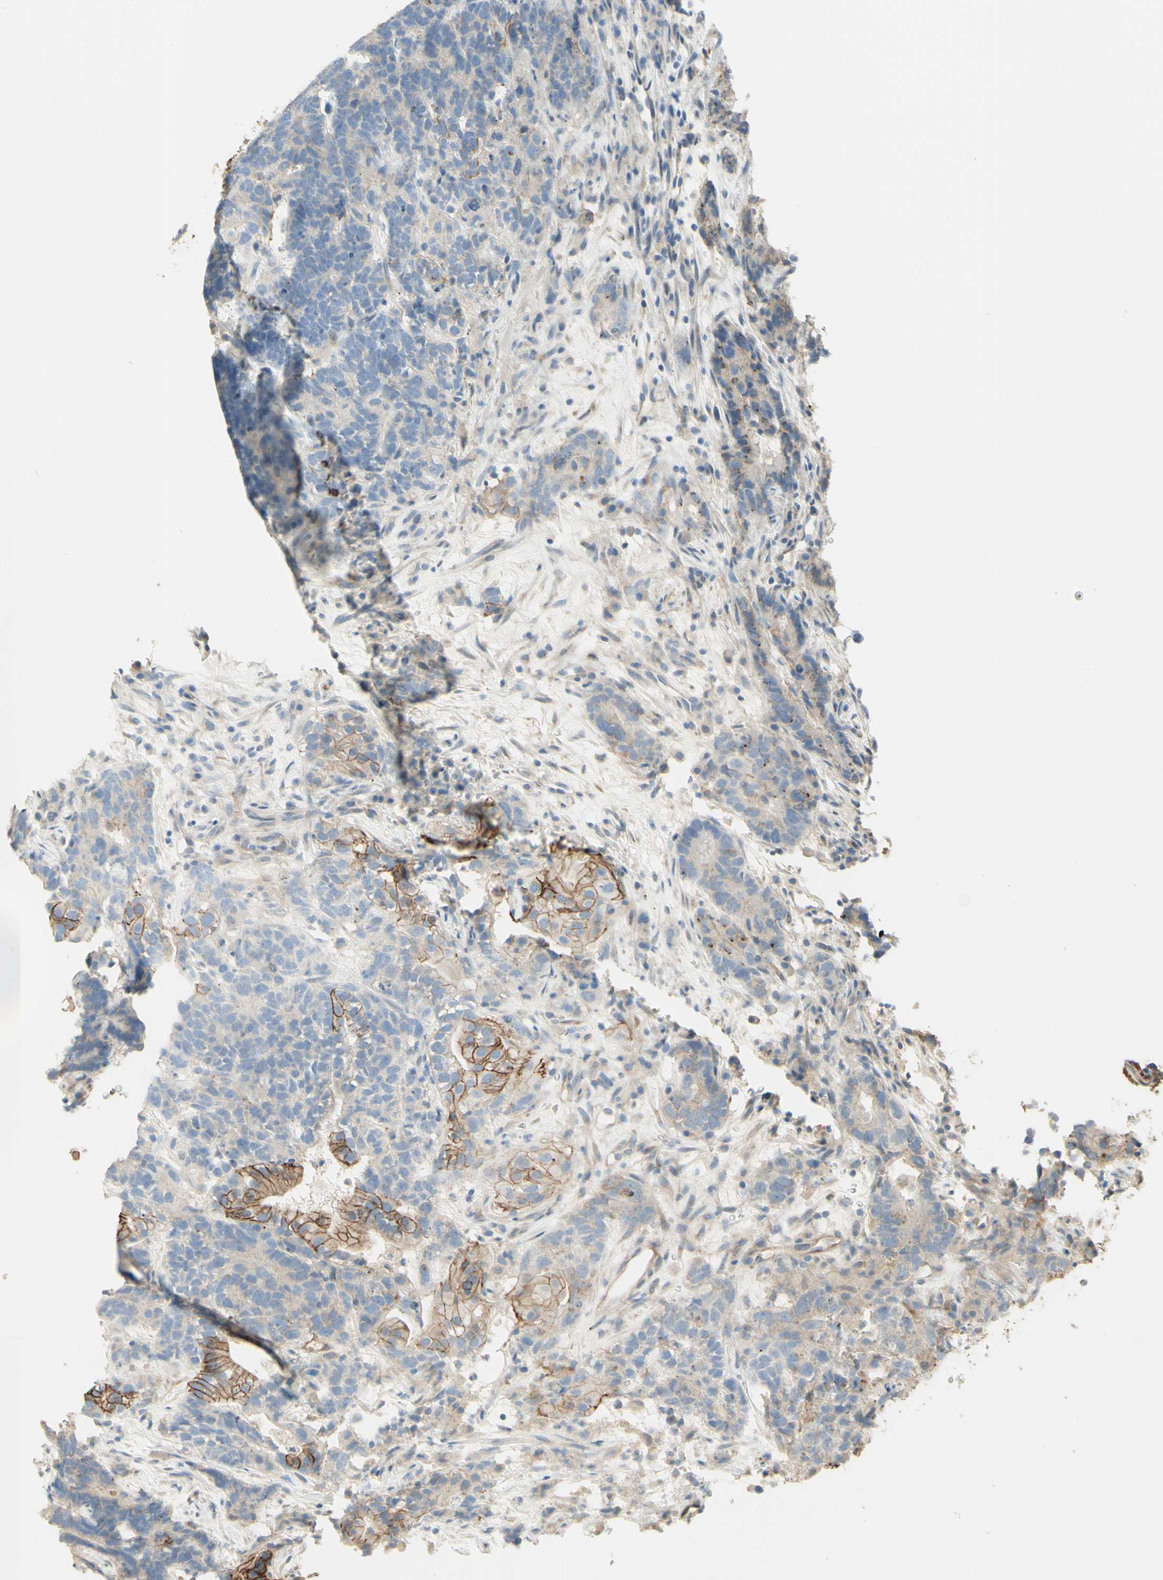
{"staining": {"intensity": "weak", "quantity": ">75%", "location": "cytoplasmic/membranous"}, "tissue": "testis cancer", "cell_type": "Tumor cells", "image_type": "cancer", "snomed": [{"axis": "morphology", "description": "Carcinoma, Embryonal, NOS"}, {"axis": "topography", "description": "Testis"}], "caption": "The immunohistochemical stain shows weak cytoplasmic/membranous staining in tumor cells of embryonal carcinoma (testis) tissue. The staining was performed using DAB to visualize the protein expression in brown, while the nuclei were stained in blue with hematoxylin (Magnification: 20x).", "gene": "RNF149", "patient": {"sex": "male", "age": 26}}